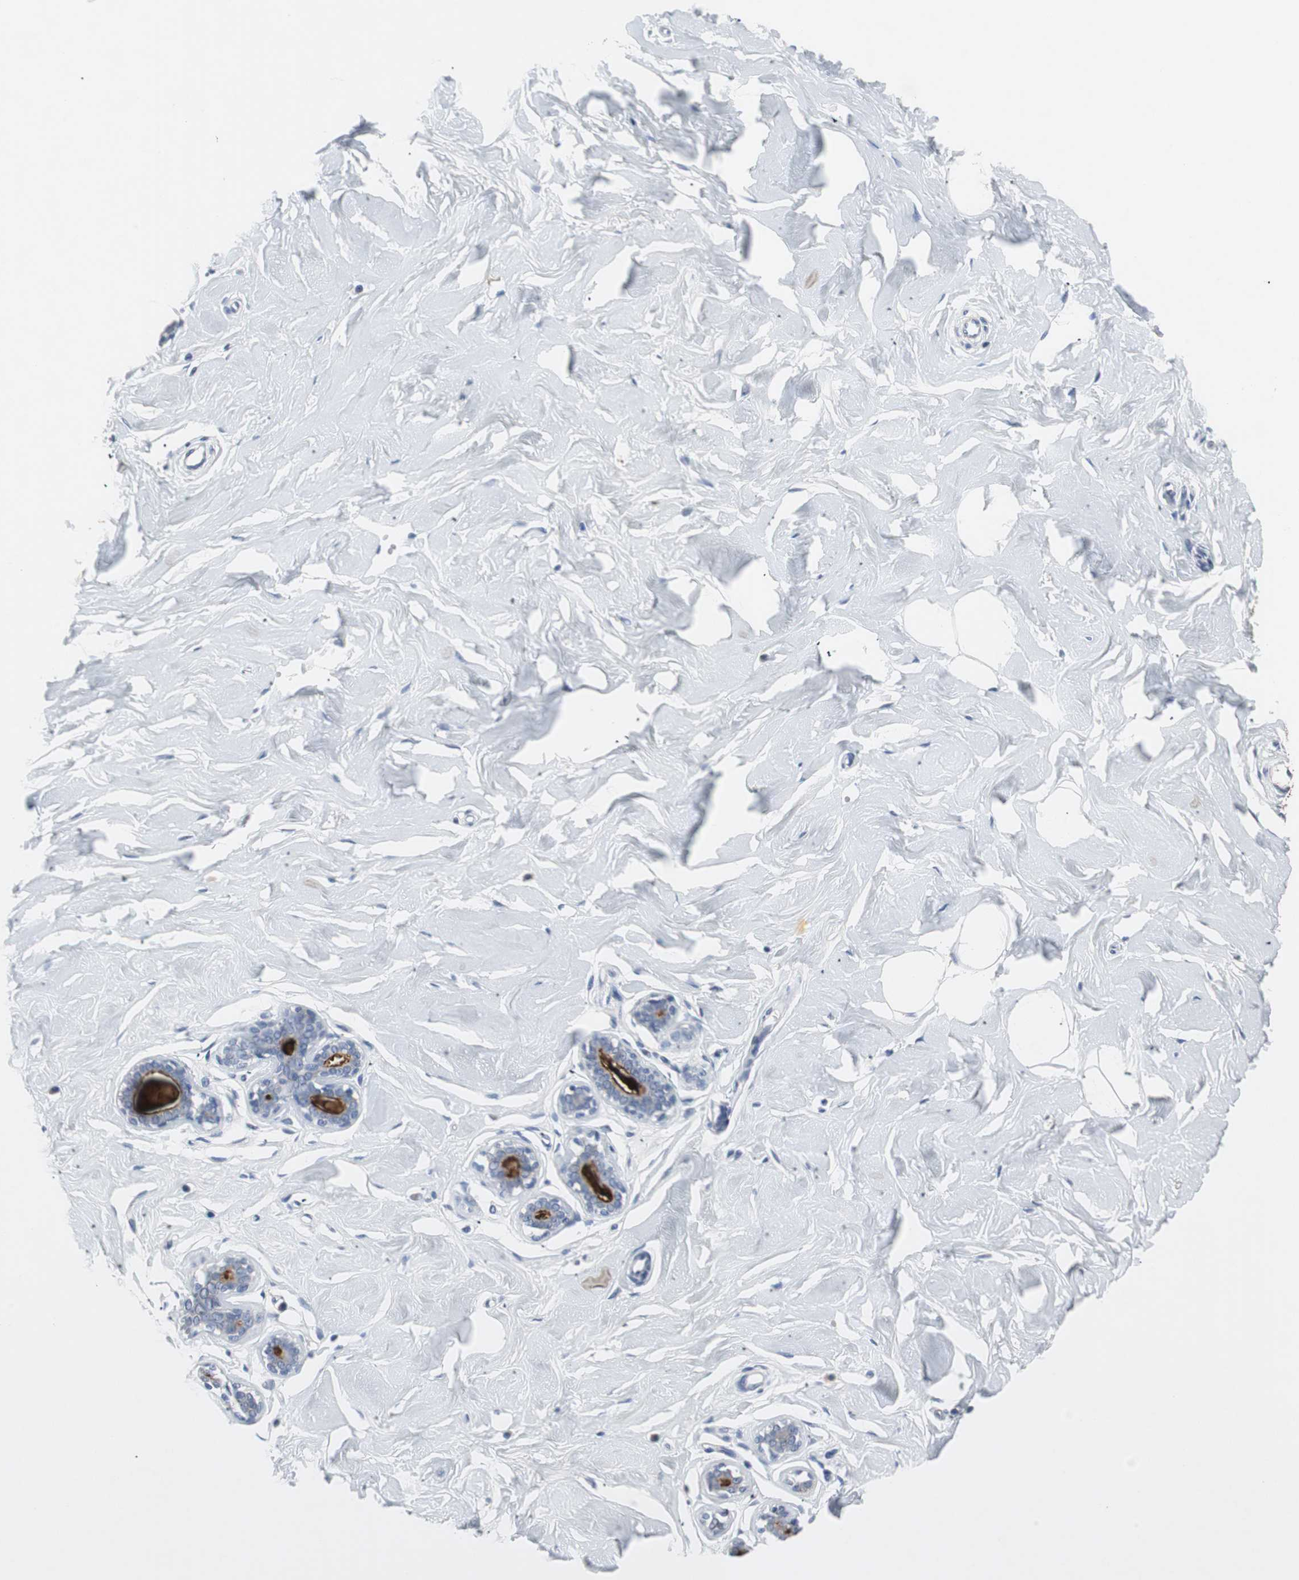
{"staining": {"intensity": "negative", "quantity": "none", "location": "none"}, "tissue": "breast", "cell_type": "Adipocytes", "image_type": "normal", "snomed": [{"axis": "morphology", "description": "Normal tissue, NOS"}, {"axis": "topography", "description": "Breast"}], "caption": "Normal breast was stained to show a protein in brown. There is no significant expression in adipocytes. (Brightfield microscopy of DAB immunohistochemistry (IHC) at high magnification).", "gene": "LRP2", "patient": {"sex": "female", "age": 23}}